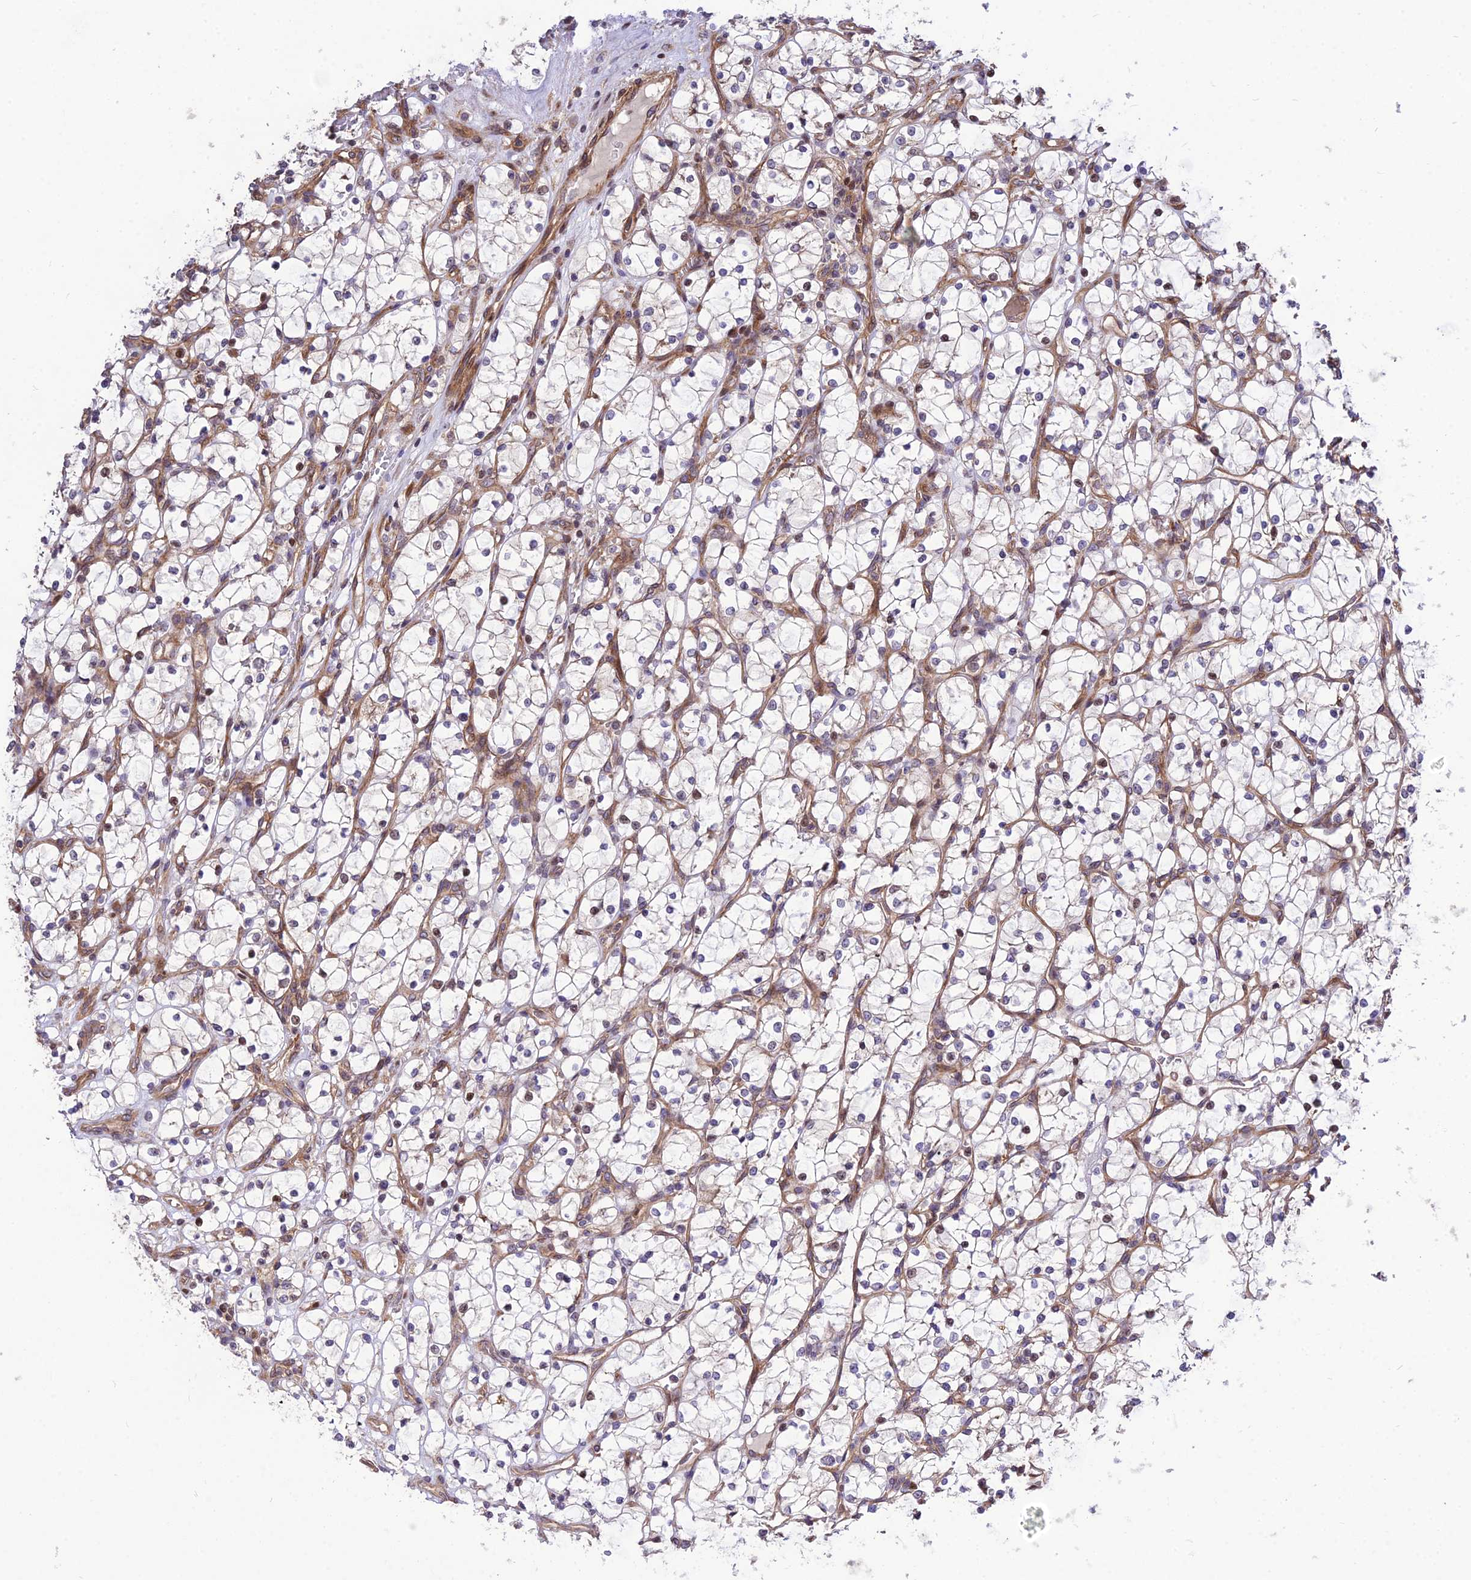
{"staining": {"intensity": "negative", "quantity": "none", "location": "none"}, "tissue": "renal cancer", "cell_type": "Tumor cells", "image_type": "cancer", "snomed": [{"axis": "morphology", "description": "Adenocarcinoma, NOS"}, {"axis": "topography", "description": "Kidney"}], "caption": "Immunohistochemical staining of renal adenocarcinoma demonstrates no significant staining in tumor cells.", "gene": "SMG6", "patient": {"sex": "female", "age": 69}}